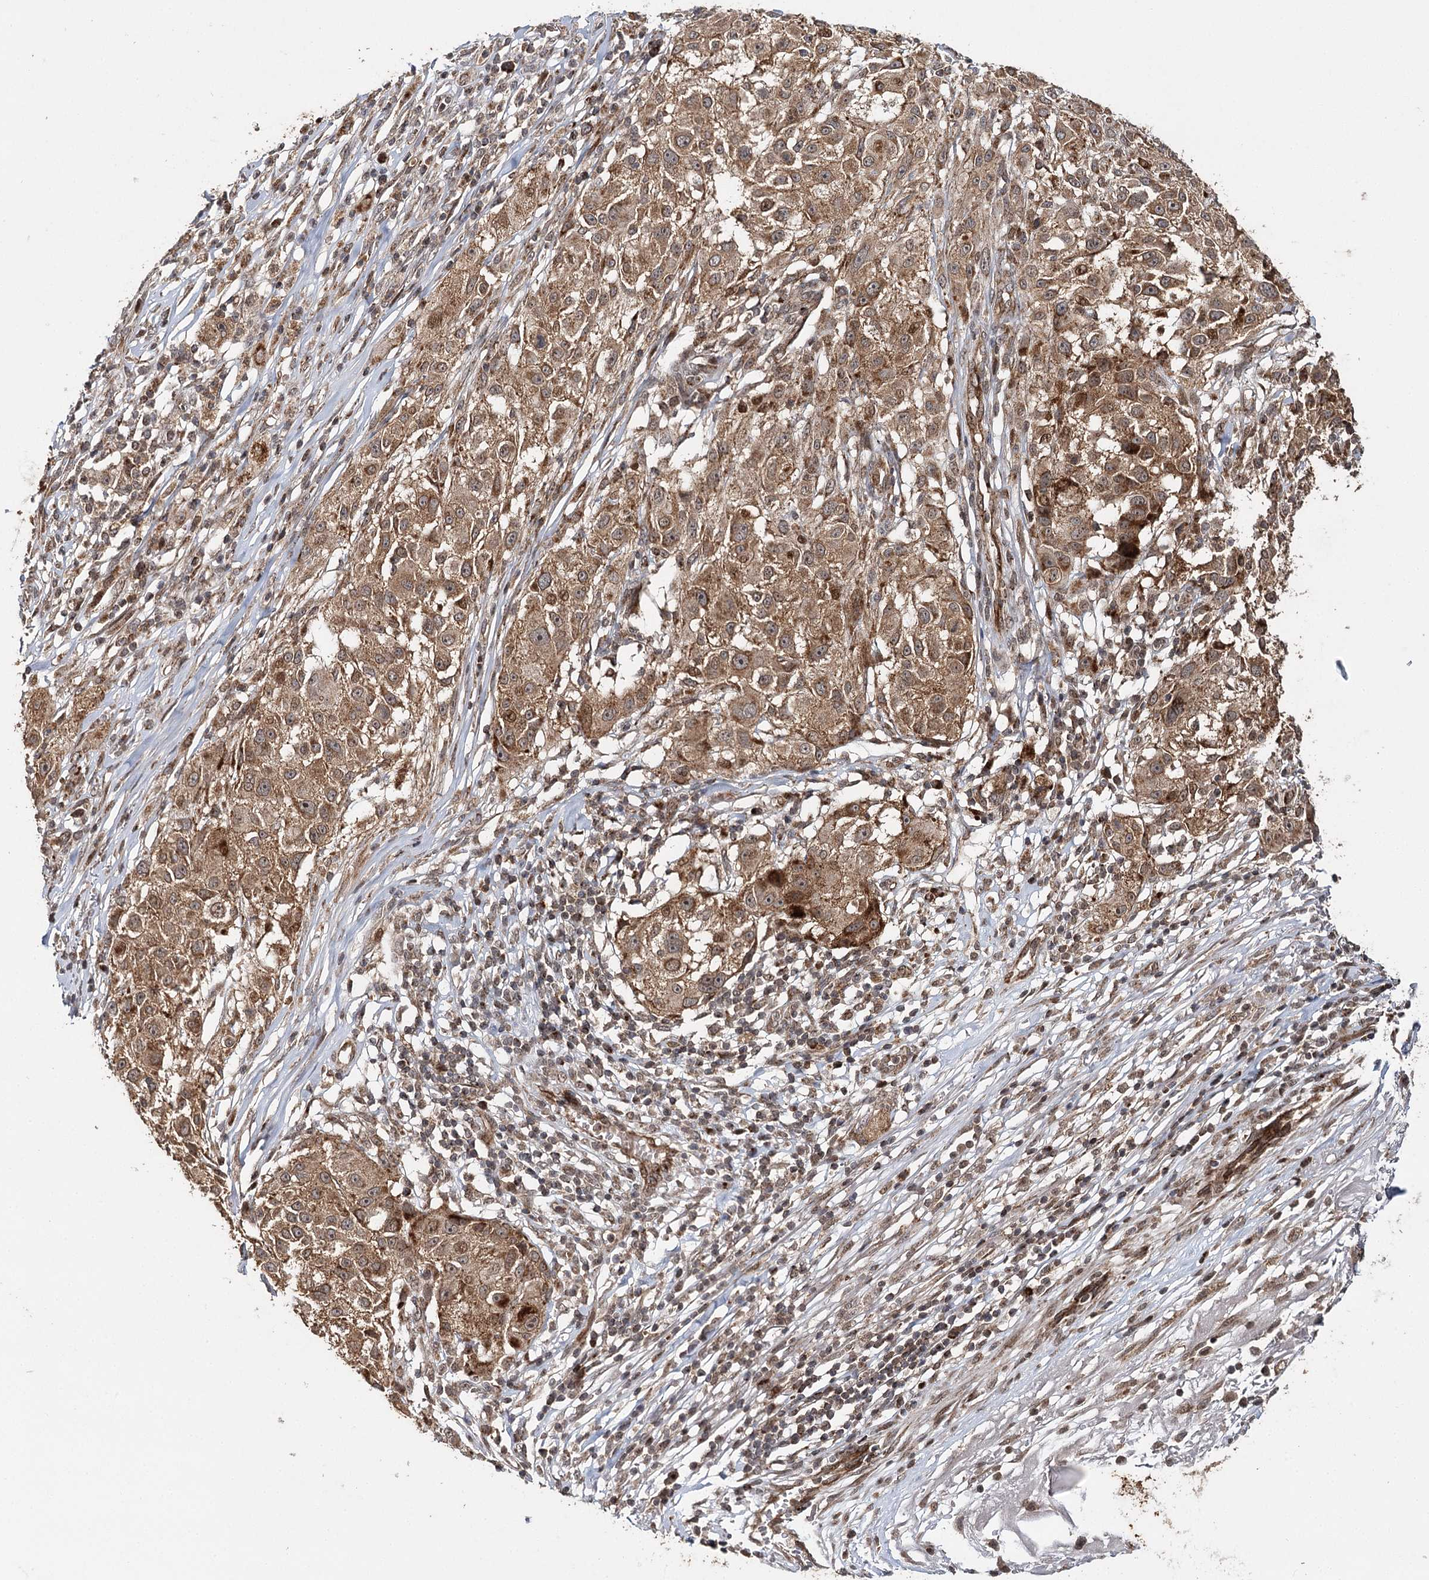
{"staining": {"intensity": "moderate", "quantity": ">75%", "location": "cytoplasmic/membranous"}, "tissue": "melanoma", "cell_type": "Tumor cells", "image_type": "cancer", "snomed": [{"axis": "morphology", "description": "Necrosis, NOS"}, {"axis": "morphology", "description": "Malignant melanoma, NOS"}, {"axis": "topography", "description": "Skin"}], "caption": "Malignant melanoma tissue demonstrates moderate cytoplasmic/membranous positivity in about >75% of tumor cells, visualized by immunohistochemistry.", "gene": "ZNRF3", "patient": {"sex": "female", "age": 87}}